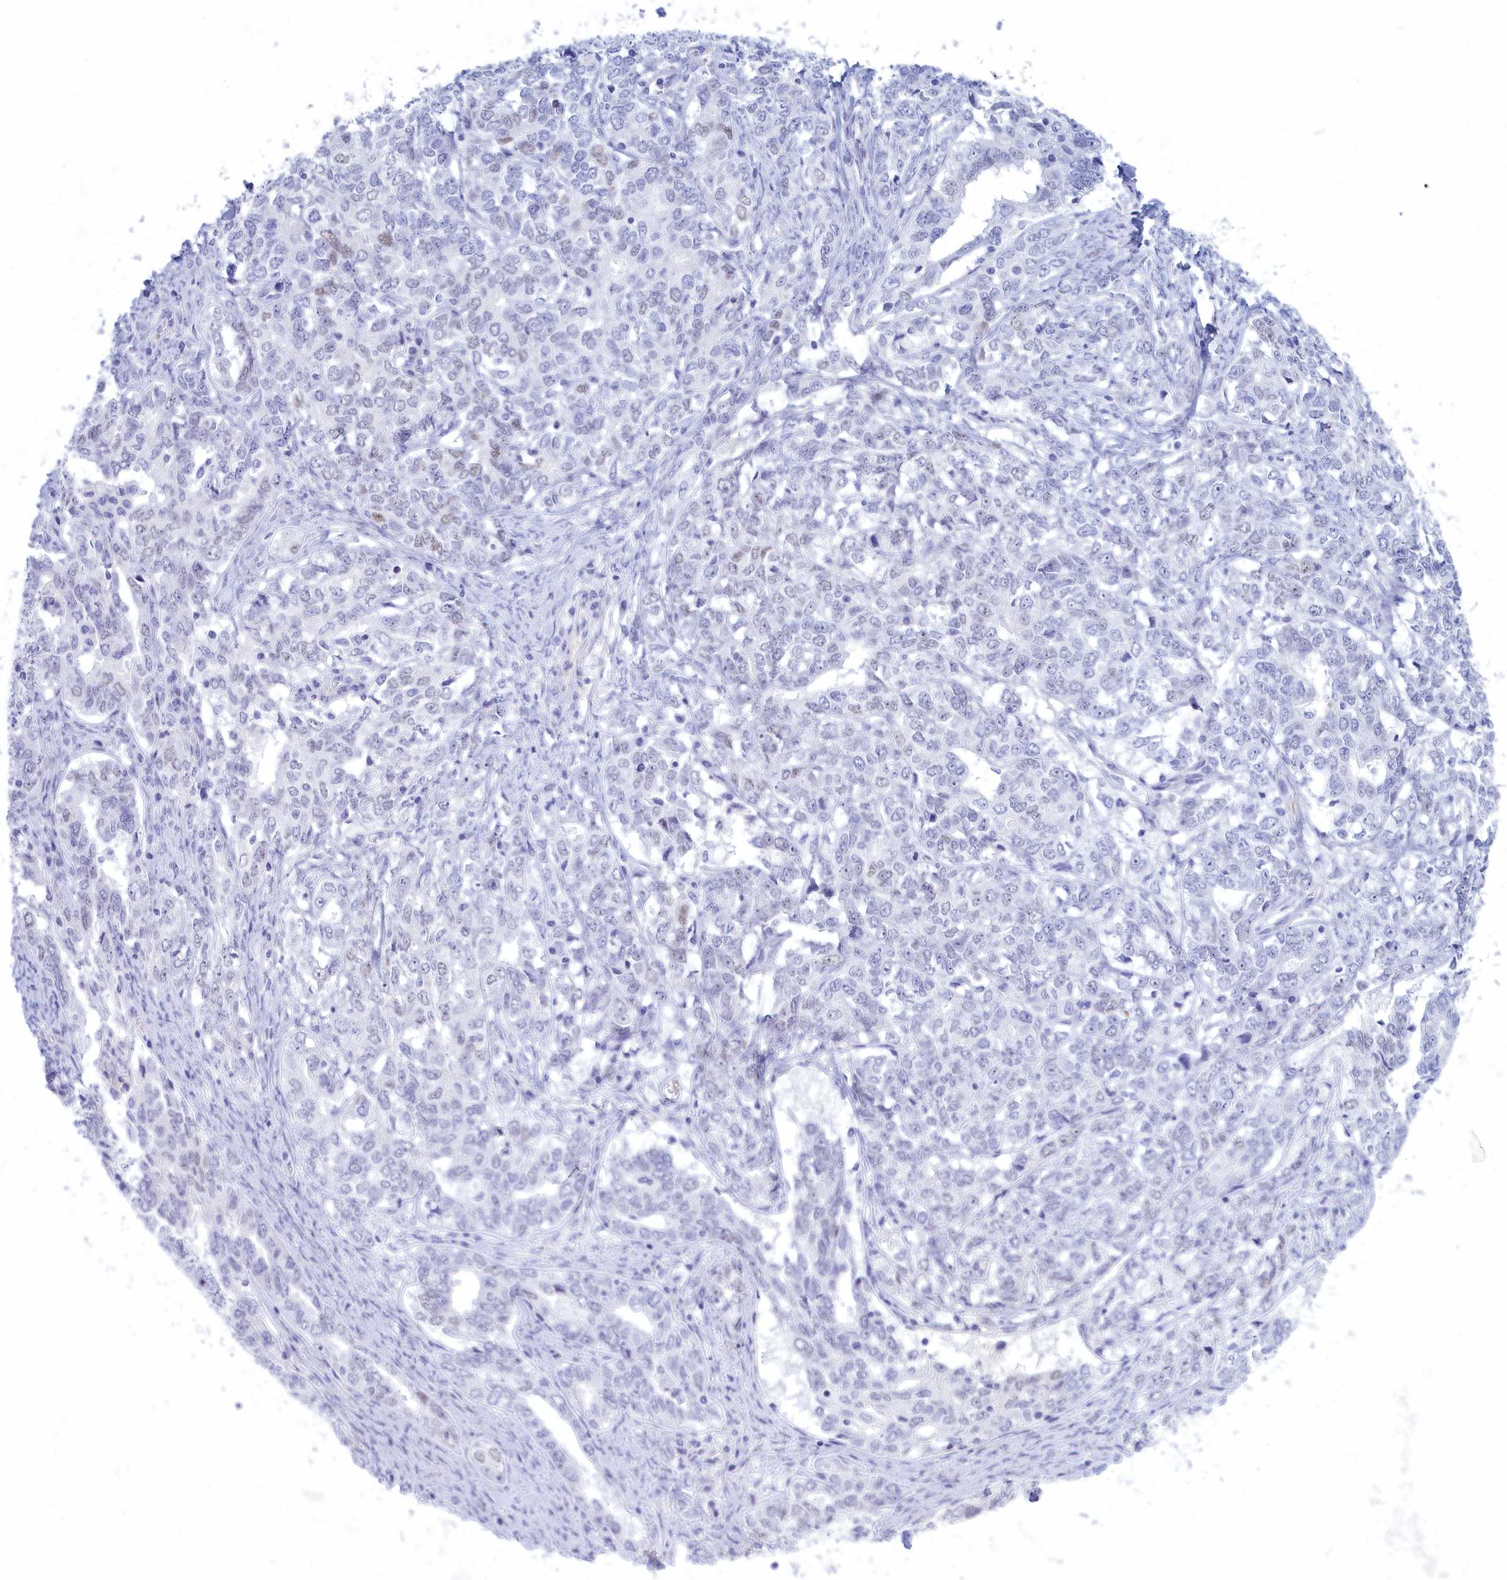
{"staining": {"intensity": "negative", "quantity": "none", "location": "none"}, "tissue": "ovarian cancer", "cell_type": "Tumor cells", "image_type": "cancer", "snomed": [{"axis": "morphology", "description": "Carcinoma, endometroid"}, {"axis": "topography", "description": "Ovary"}], "caption": "Micrograph shows no protein staining in tumor cells of ovarian endometroid carcinoma tissue.", "gene": "GAPDHS", "patient": {"sex": "female", "age": 62}}